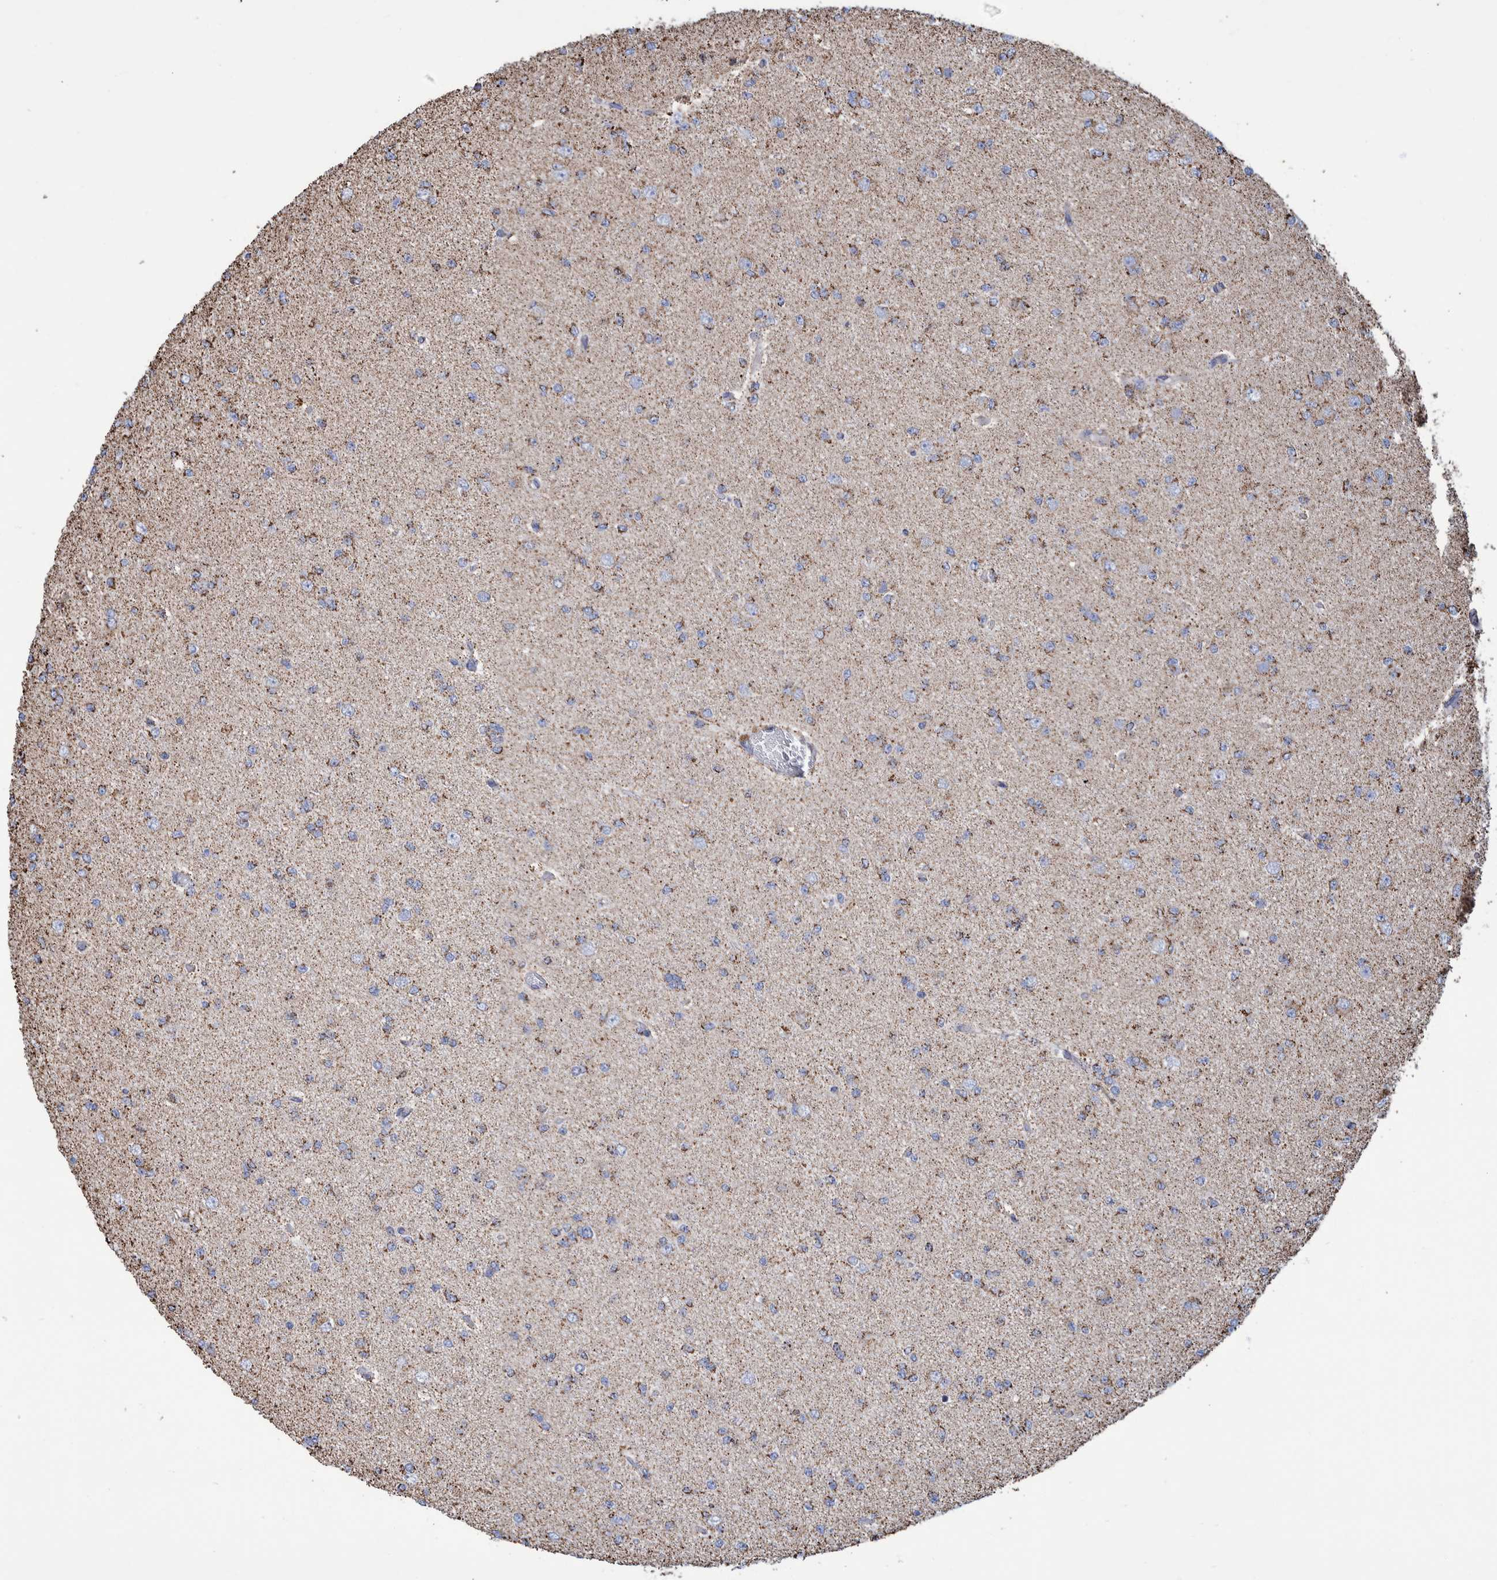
{"staining": {"intensity": "moderate", "quantity": ">75%", "location": "cytoplasmic/membranous"}, "tissue": "glioma", "cell_type": "Tumor cells", "image_type": "cancer", "snomed": [{"axis": "morphology", "description": "Glioma, malignant, Low grade"}, {"axis": "topography", "description": "Brain"}], "caption": "The photomicrograph reveals staining of glioma, revealing moderate cytoplasmic/membranous protein positivity (brown color) within tumor cells.", "gene": "VPS26C", "patient": {"sex": "female", "age": 22}}